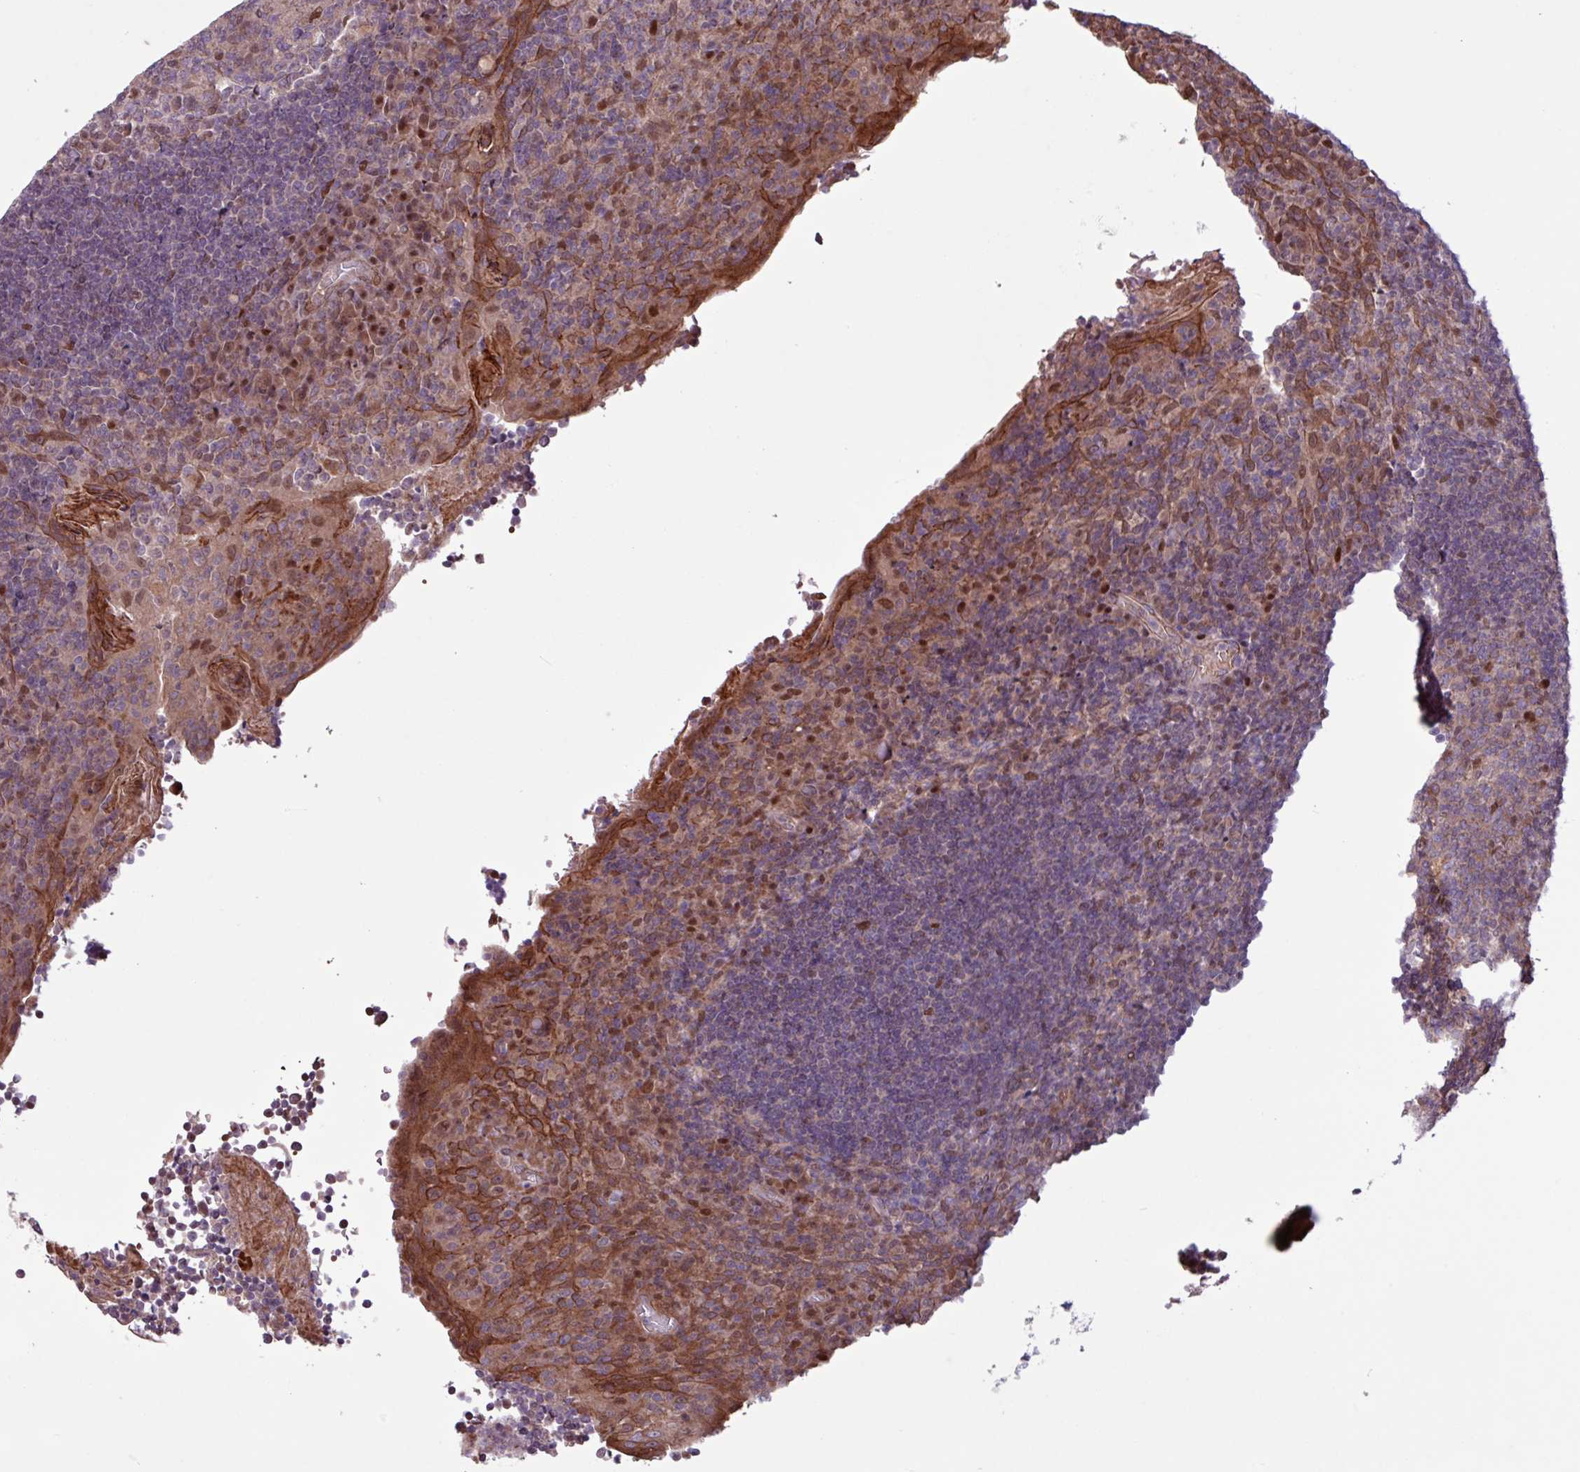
{"staining": {"intensity": "weak", "quantity": "<25%", "location": "cytoplasmic/membranous,nuclear"}, "tissue": "tonsil", "cell_type": "Germinal center cells", "image_type": "normal", "snomed": [{"axis": "morphology", "description": "Normal tissue, NOS"}, {"axis": "topography", "description": "Tonsil"}], "caption": "Image shows no significant protein positivity in germinal center cells of normal tonsil.", "gene": "PDPR", "patient": {"sex": "male", "age": 17}}